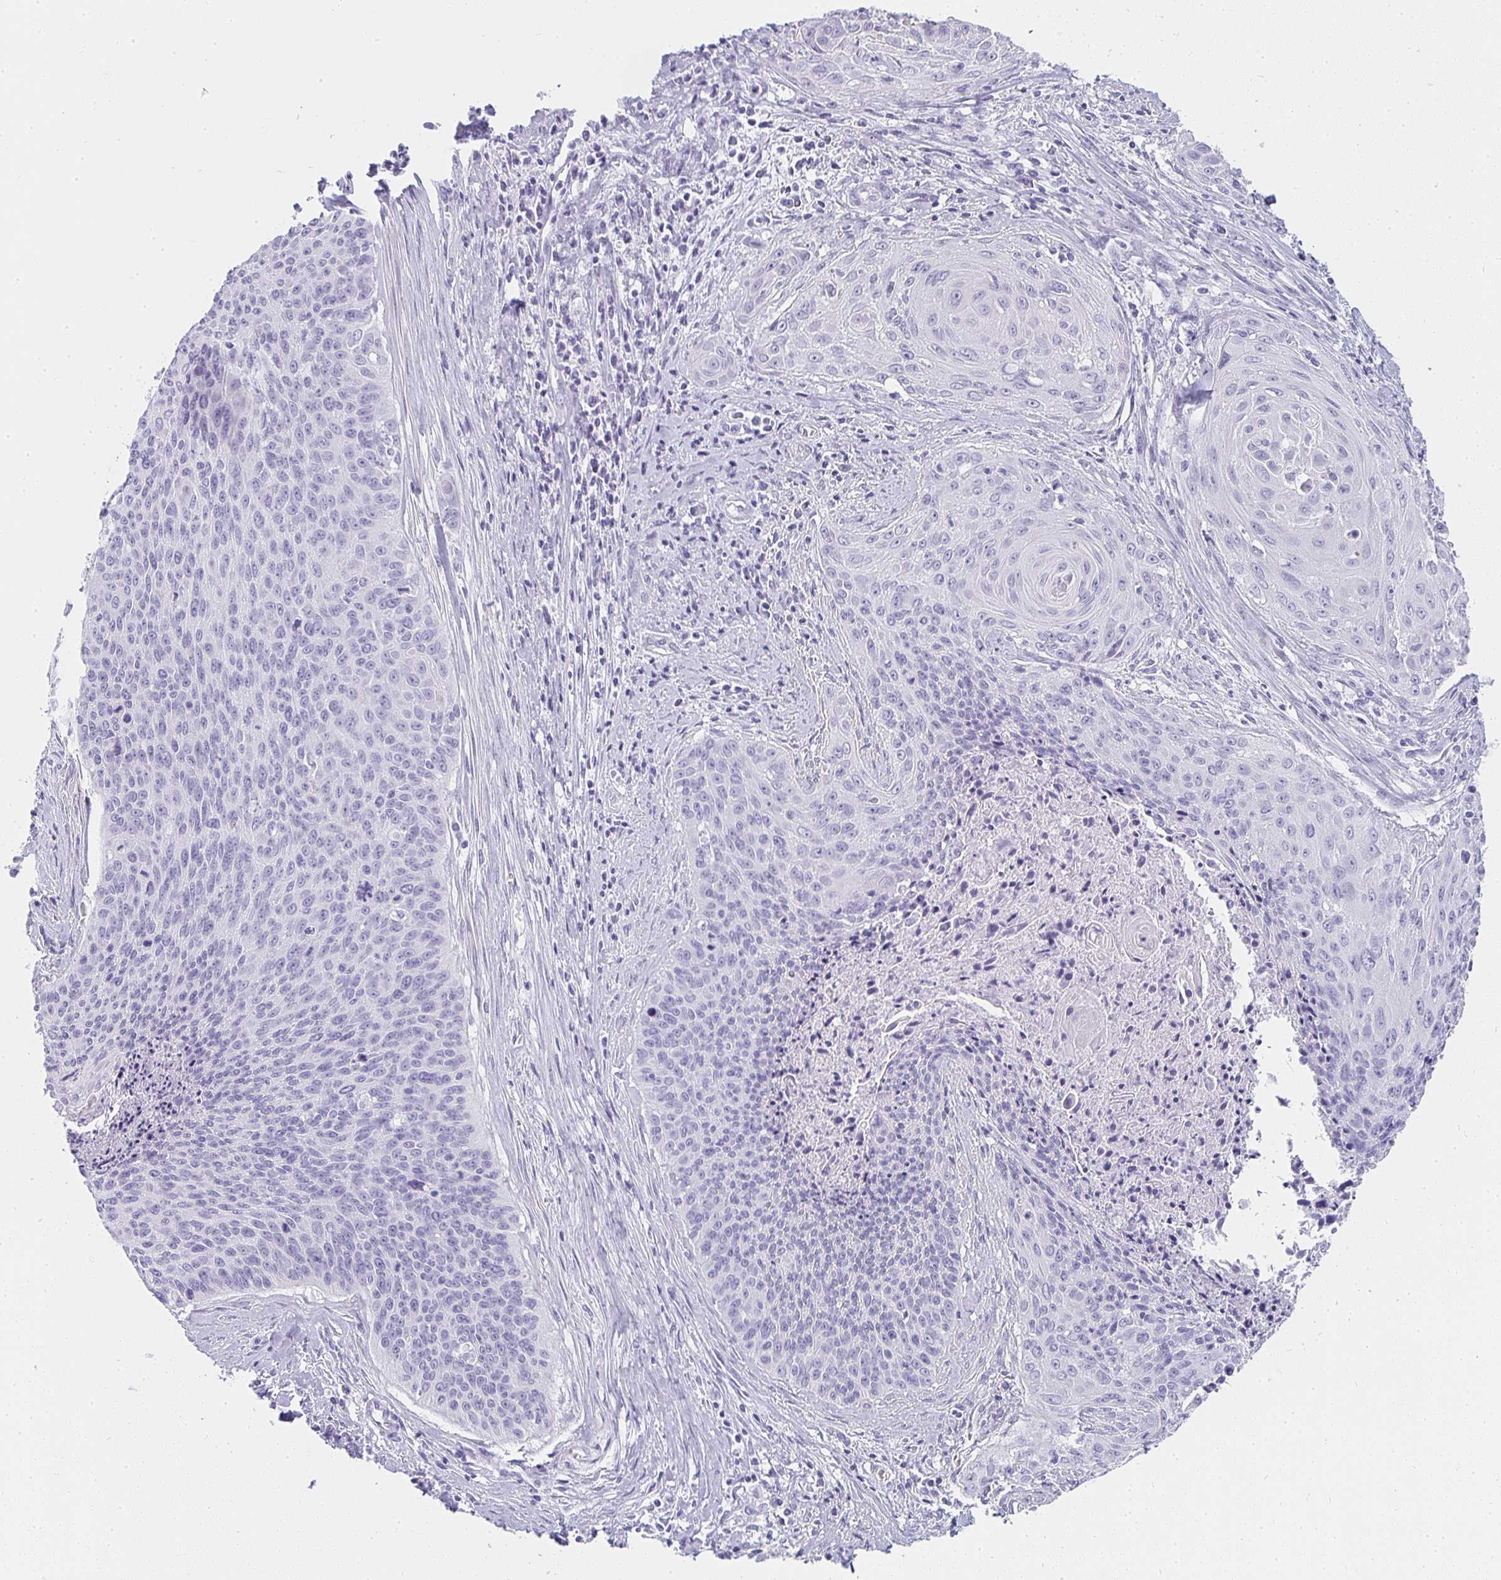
{"staining": {"intensity": "negative", "quantity": "none", "location": "none"}, "tissue": "cervical cancer", "cell_type": "Tumor cells", "image_type": "cancer", "snomed": [{"axis": "morphology", "description": "Squamous cell carcinoma, NOS"}, {"axis": "topography", "description": "Cervix"}], "caption": "Photomicrograph shows no significant protein staining in tumor cells of cervical squamous cell carcinoma.", "gene": "TPSD1", "patient": {"sex": "female", "age": 55}}